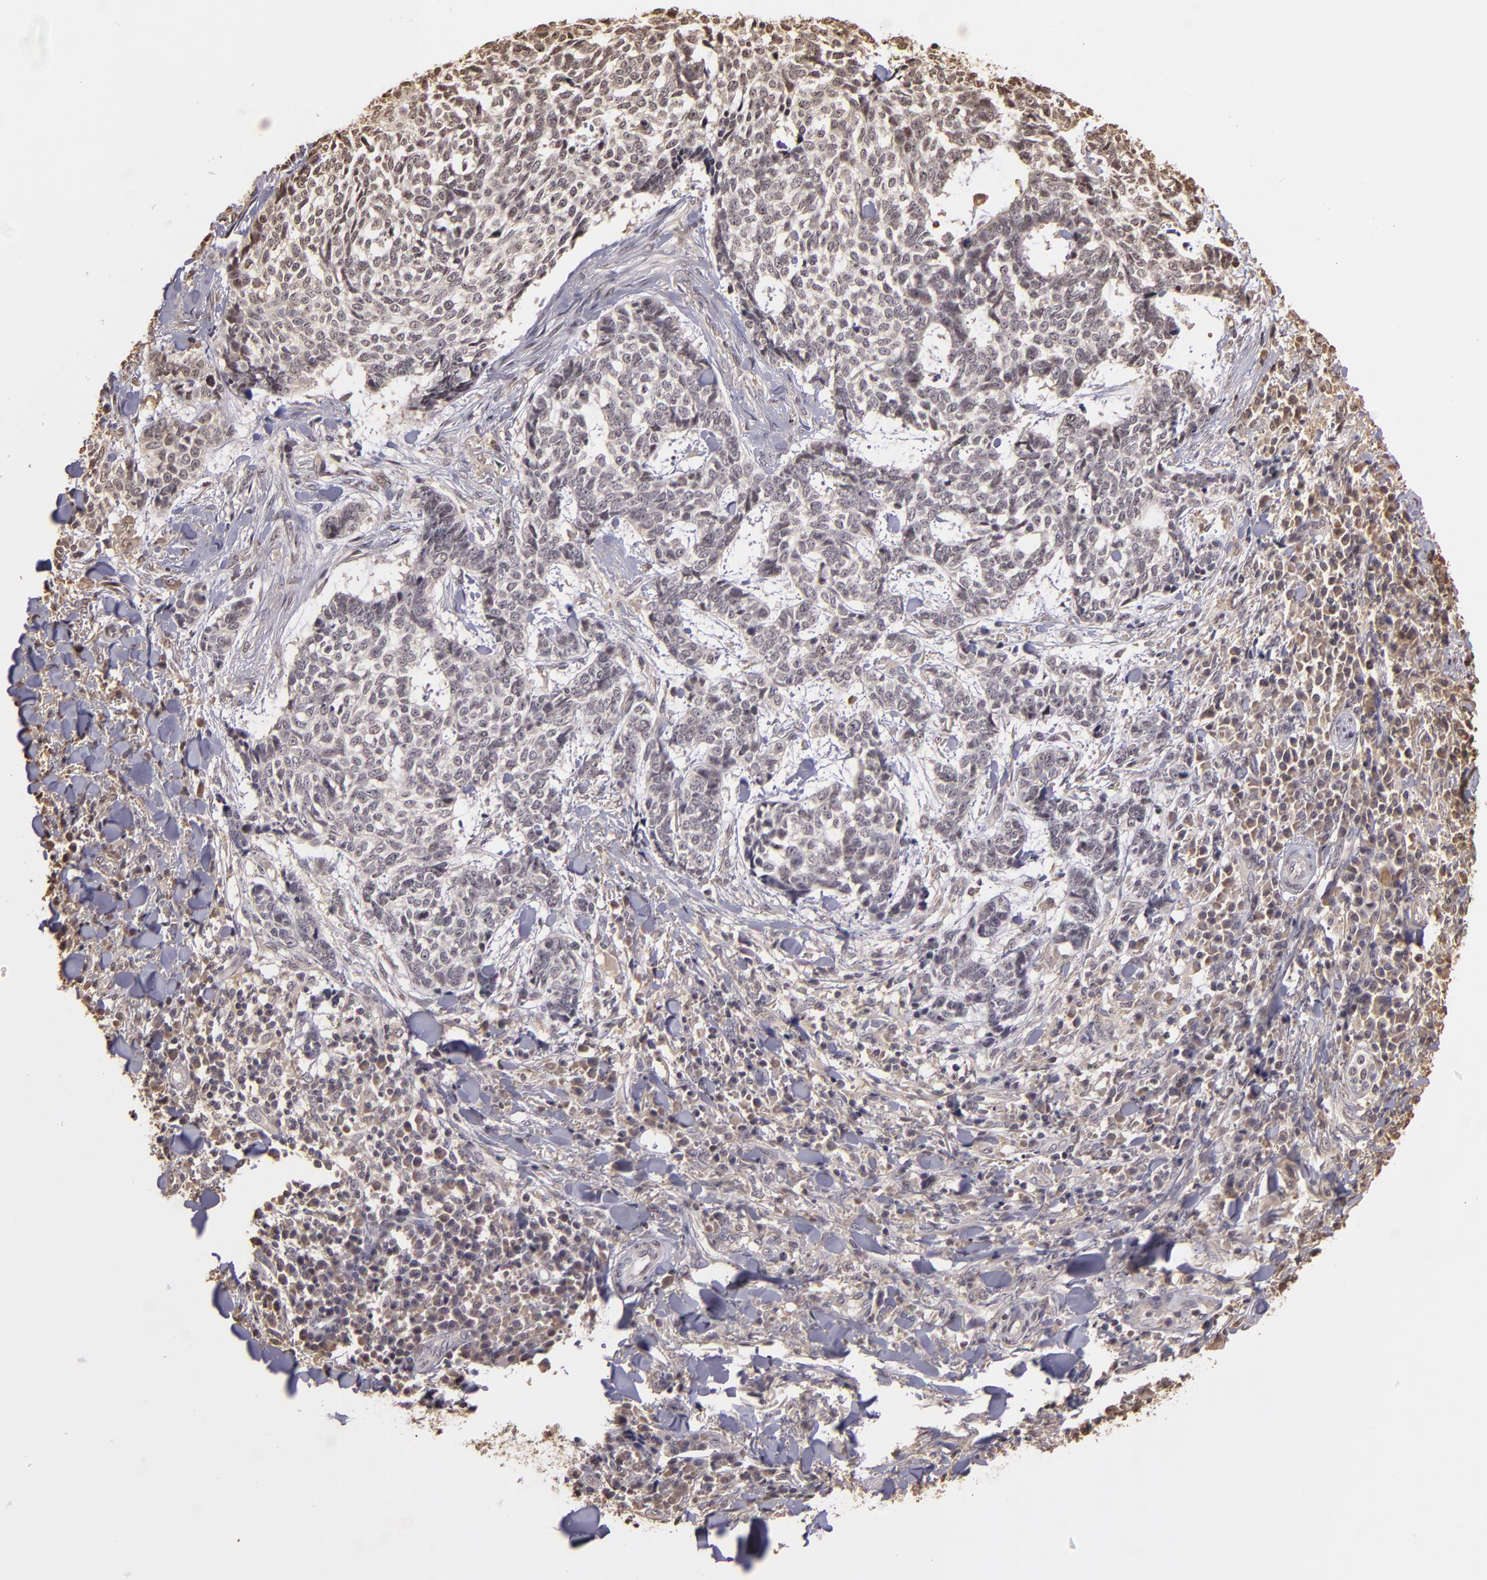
{"staining": {"intensity": "negative", "quantity": "none", "location": "none"}, "tissue": "skin cancer", "cell_type": "Tumor cells", "image_type": "cancer", "snomed": [{"axis": "morphology", "description": "Basal cell carcinoma"}, {"axis": "topography", "description": "Skin"}], "caption": "A micrograph of human skin basal cell carcinoma is negative for staining in tumor cells.", "gene": "ARPC2", "patient": {"sex": "female", "age": 89}}